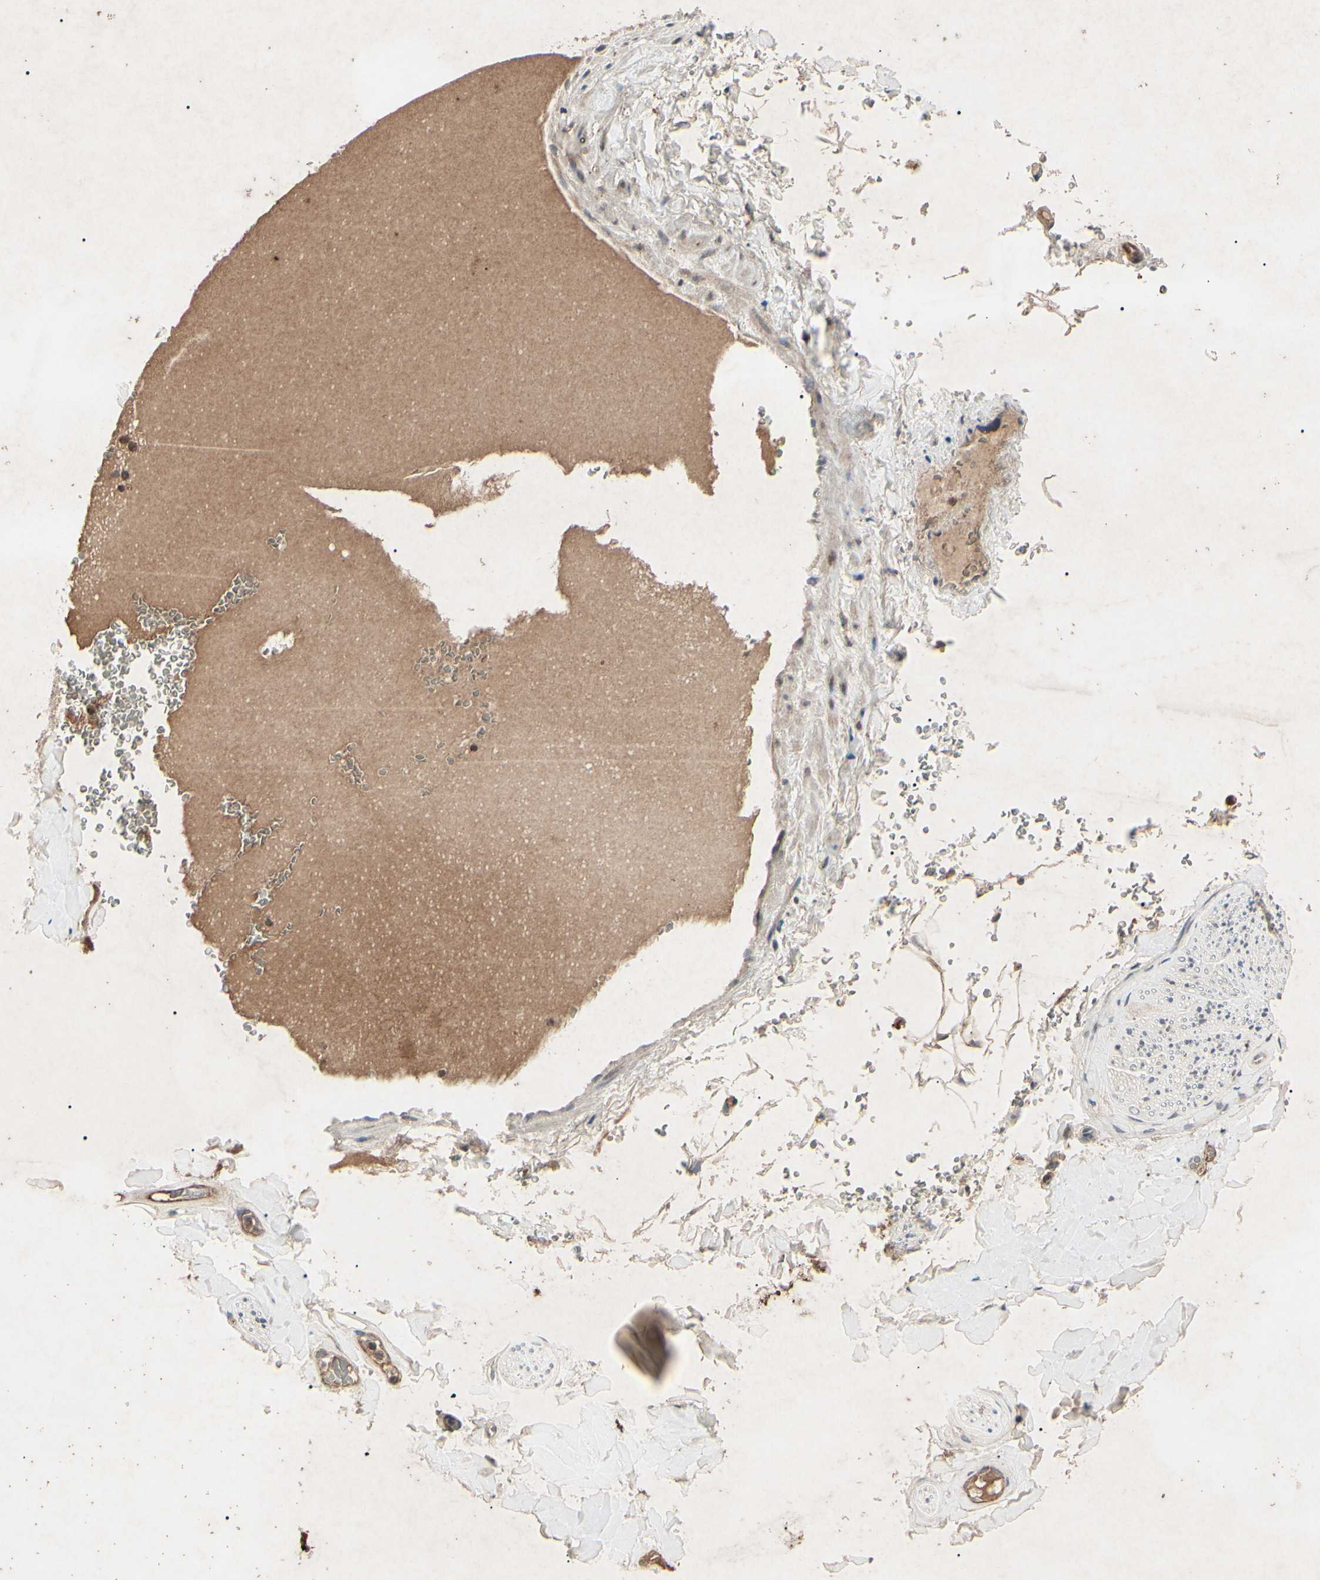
{"staining": {"intensity": "negative", "quantity": "none", "location": "none"}, "tissue": "adipose tissue", "cell_type": "Adipocytes", "image_type": "normal", "snomed": [{"axis": "morphology", "description": "Normal tissue, NOS"}, {"axis": "topography", "description": "Peripheral nerve tissue"}], "caption": "Micrograph shows no protein expression in adipocytes of unremarkable adipose tissue.", "gene": "AEBP1", "patient": {"sex": "male", "age": 70}}